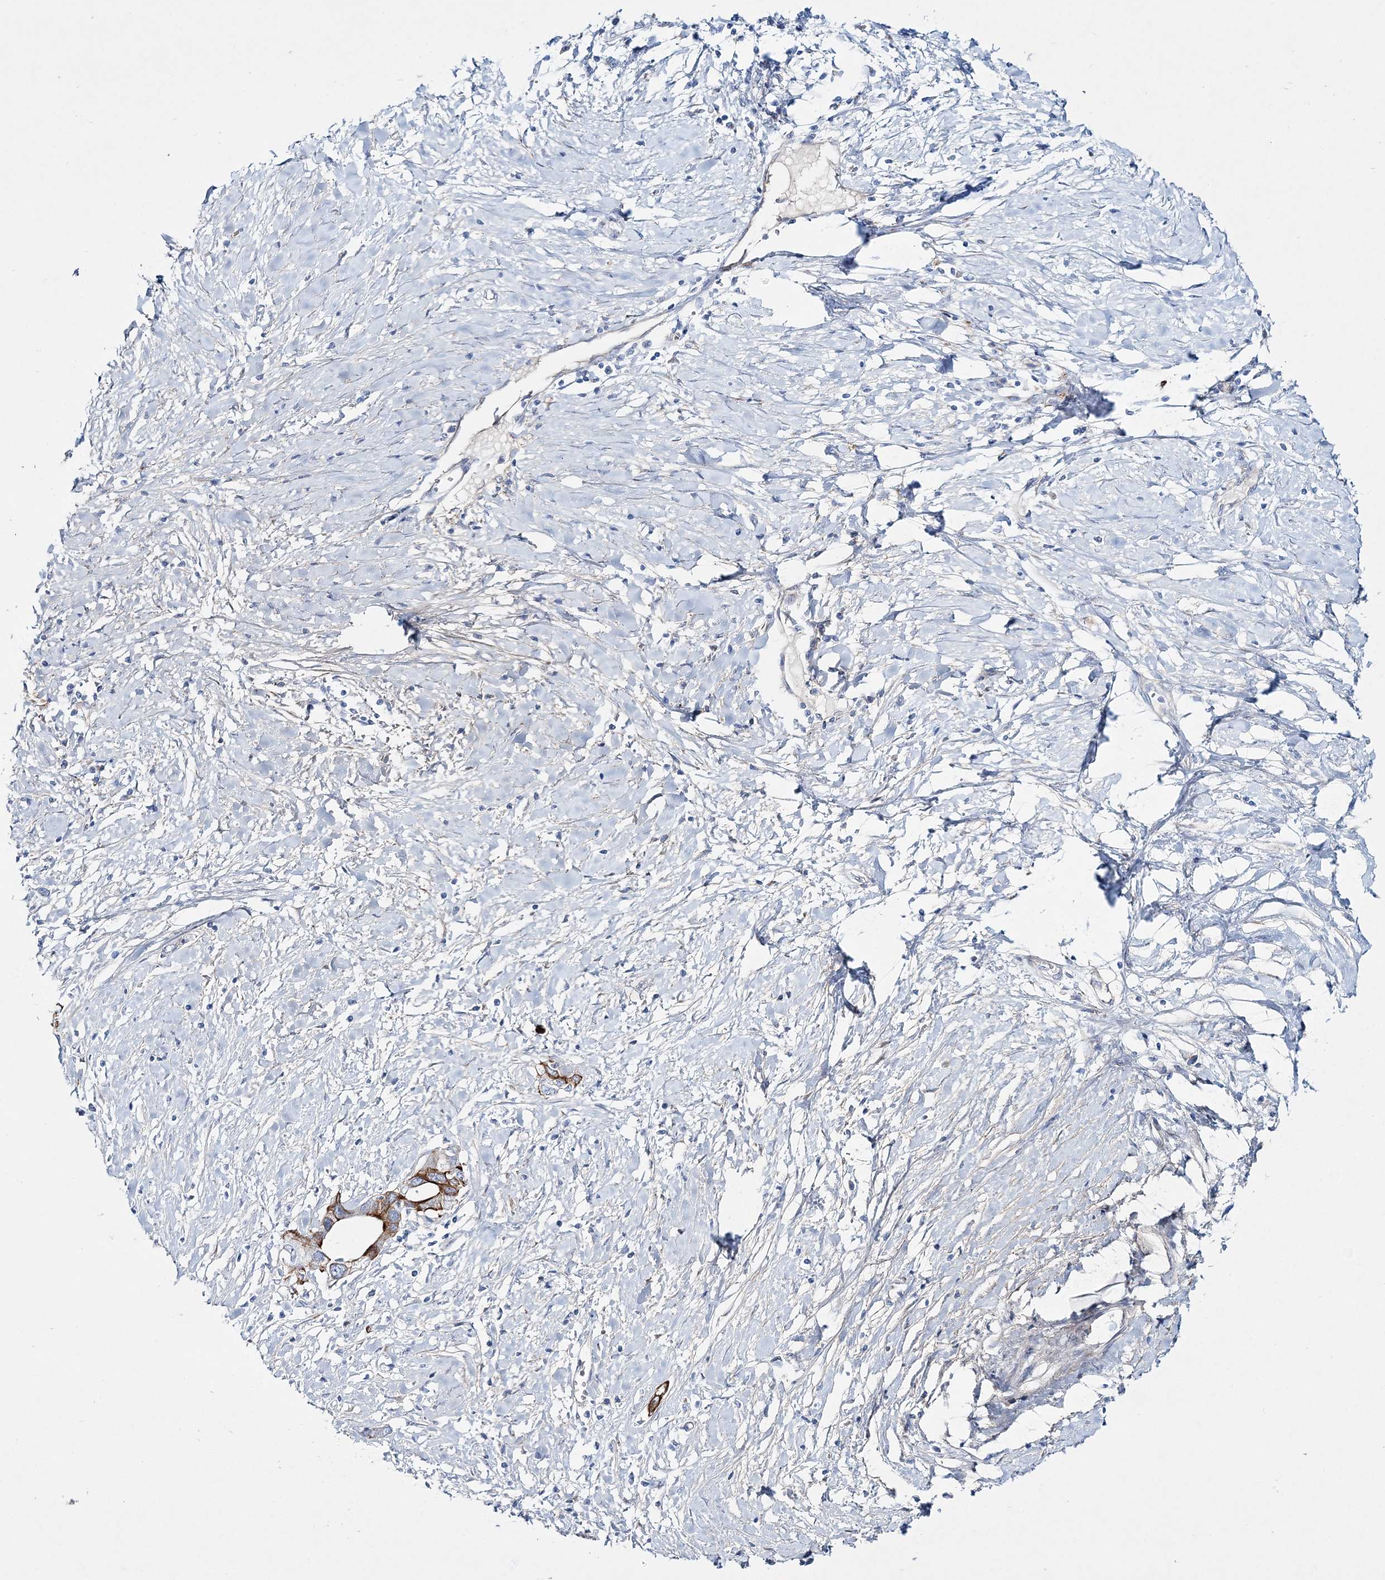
{"staining": {"intensity": "strong", "quantity": ">75%", "location": "cytoplasmic/membranous"}, "tissue": "pancreatic cancer", "cell_type": "Tumor cells", "image_type": "cancer", "snomed": [{"axis": "morphology", "description": "Normal tissue, NOS"}, {"axis": "morphology", "description": "Adenocarcinoma, NOS"}, {"axis": "topography", "description": "Pancreas"}, {"axis": "topography", "description": "Peripheral nerve tissue"}], "caption": "Tumor cells demonstrate high levels of strong cytoplasmic/membranous positivity in about >75% of cells in pancreatic cancer (adenocarcinoma). The protein is shown in brown color, while the nuclei are stained blue.", "gene": "ADGRL1", "patient": {"sex": "male", "age": 59}}